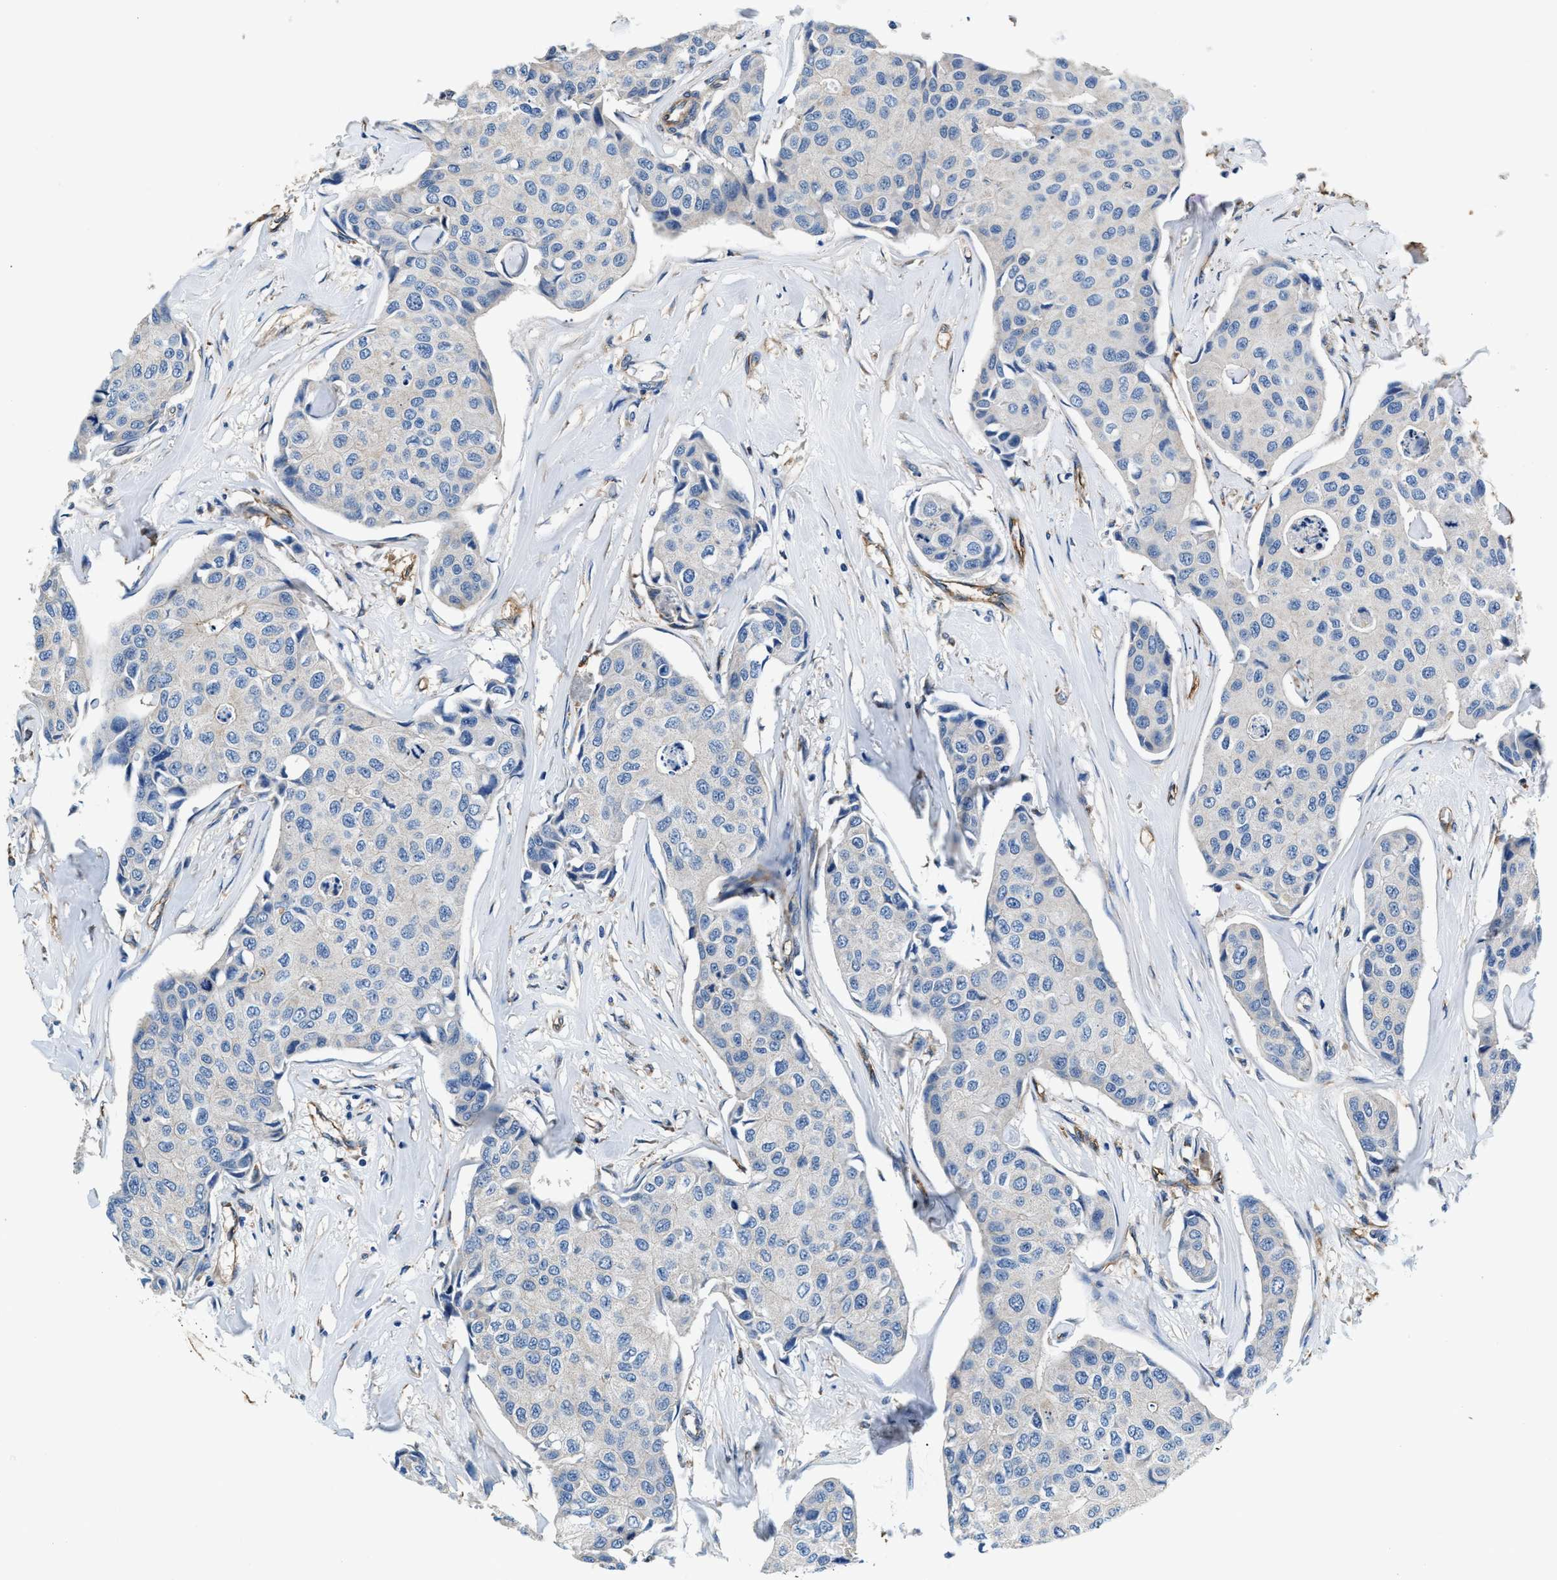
{"staining": {"intensity": "negative", "quantity": "none", "location": "none"}, "tissue": "breast cancer", "cell_type": "Tumor cells", "image_type": "cancer", "snomed": [{"axis": "morphology", "description": "Duct carcinoma"}, {"axis": "topography", "description": "Breast"}], "caption": "IHC photomicrograph of breast infiltrating ductal carcinoma stained for a protein (brown), which demonstrates no expression in tumor cells.", "gene": "PRTFDC1", "patient": {"sex": "female", "age": 80}}